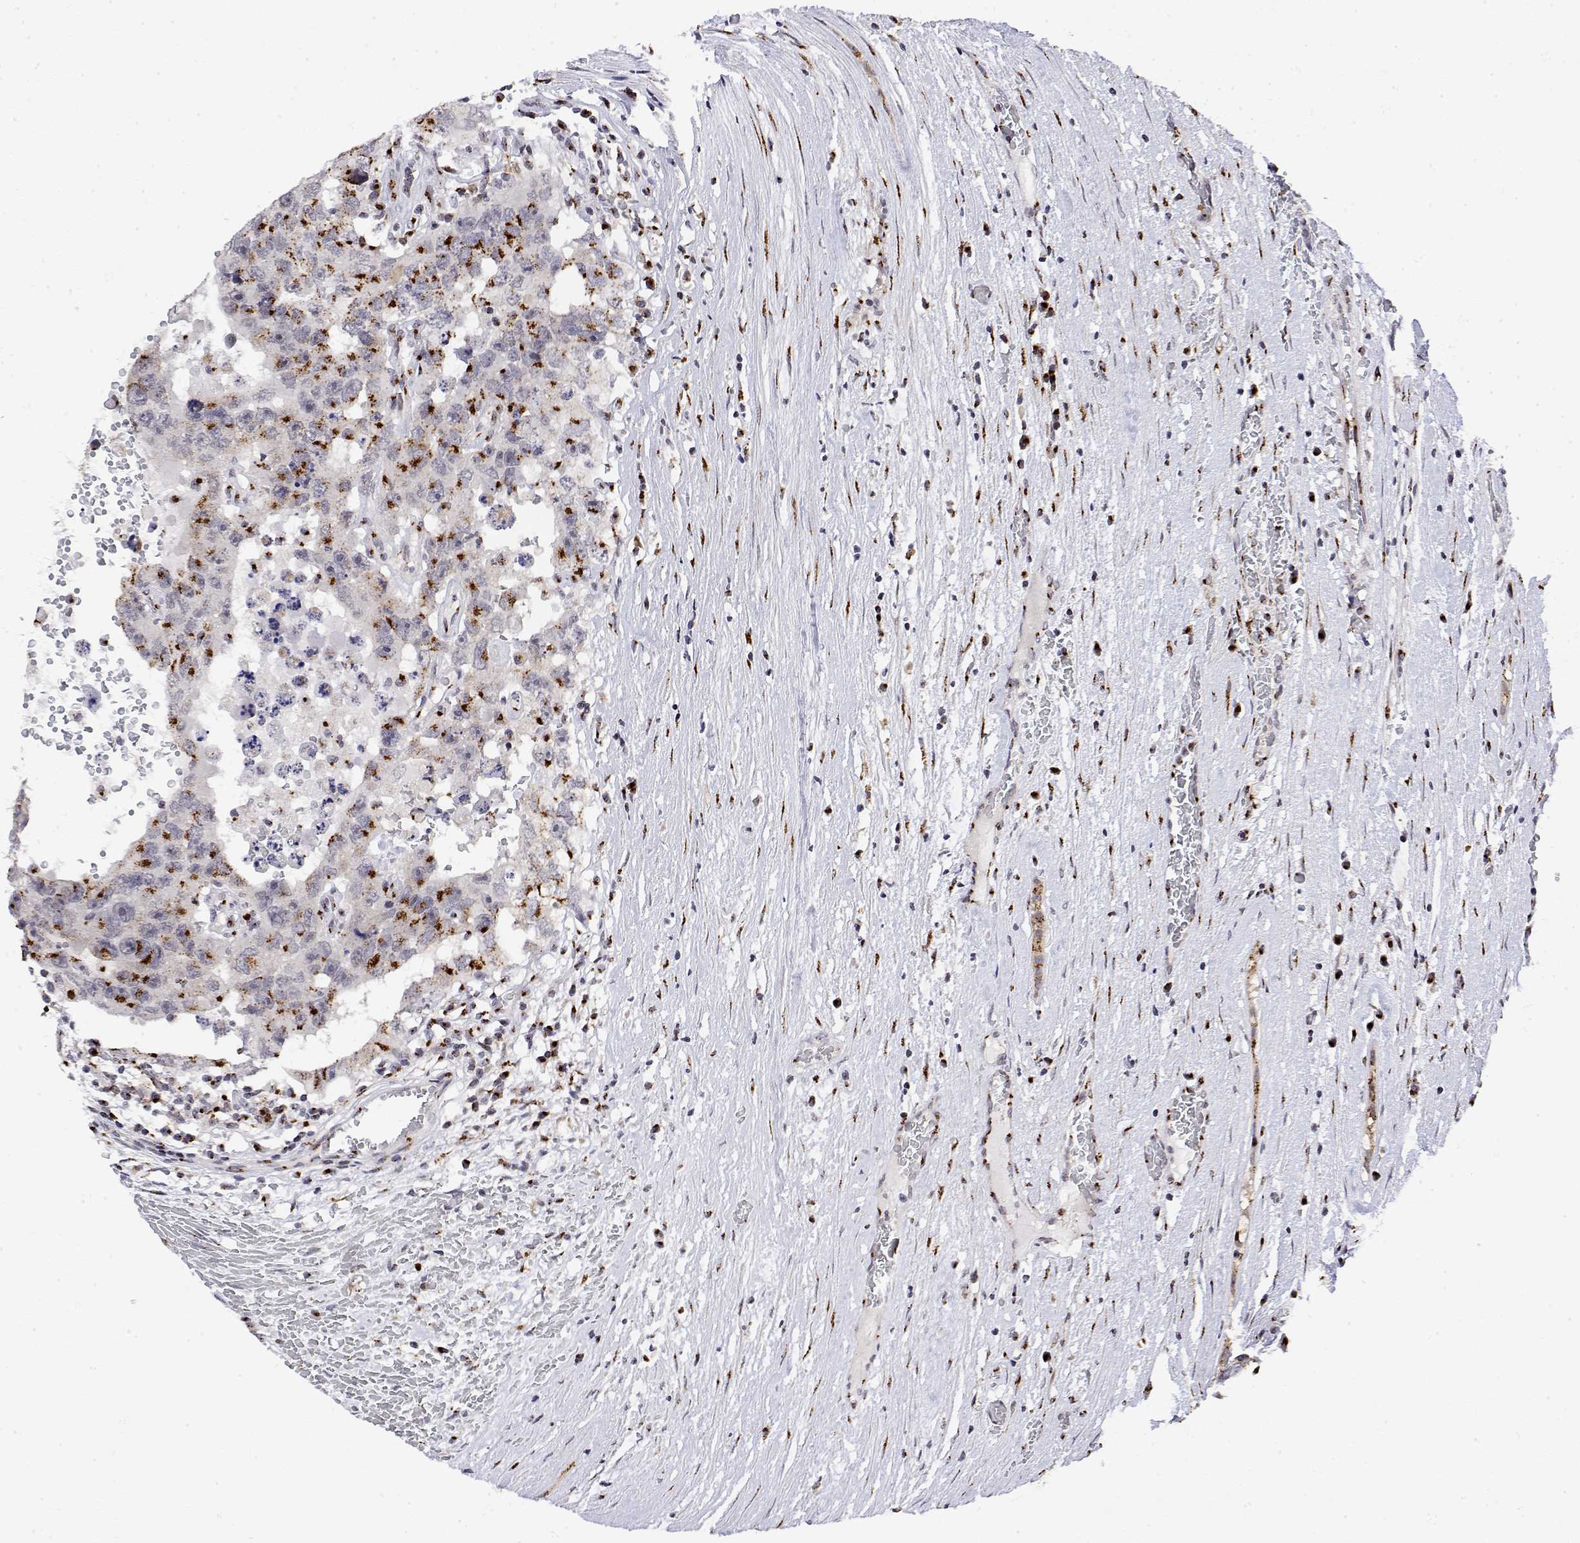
{"staining": {"intensity": "strong", "quantity": ">75%", "location": "cytoplasmic/membranous"}, "tissue": "testis cancer", "cell_type": "Tumor cells", "image_type": "cancer", "snomed": [{"axis": "morphology", "description": "Carcinoma, Embryonal, NOS"}, {"axis": "topography", "description": "Testis"}], "caption": "Tumor cells reveal strong cytoplasmic/membranous expression in approximately >75% of cells in testis cancer. (Brightfield microscopy of DAB IHC at high magnification).", "gene": "YIPF3", "patient": {"sex": "male", "age": 26}}